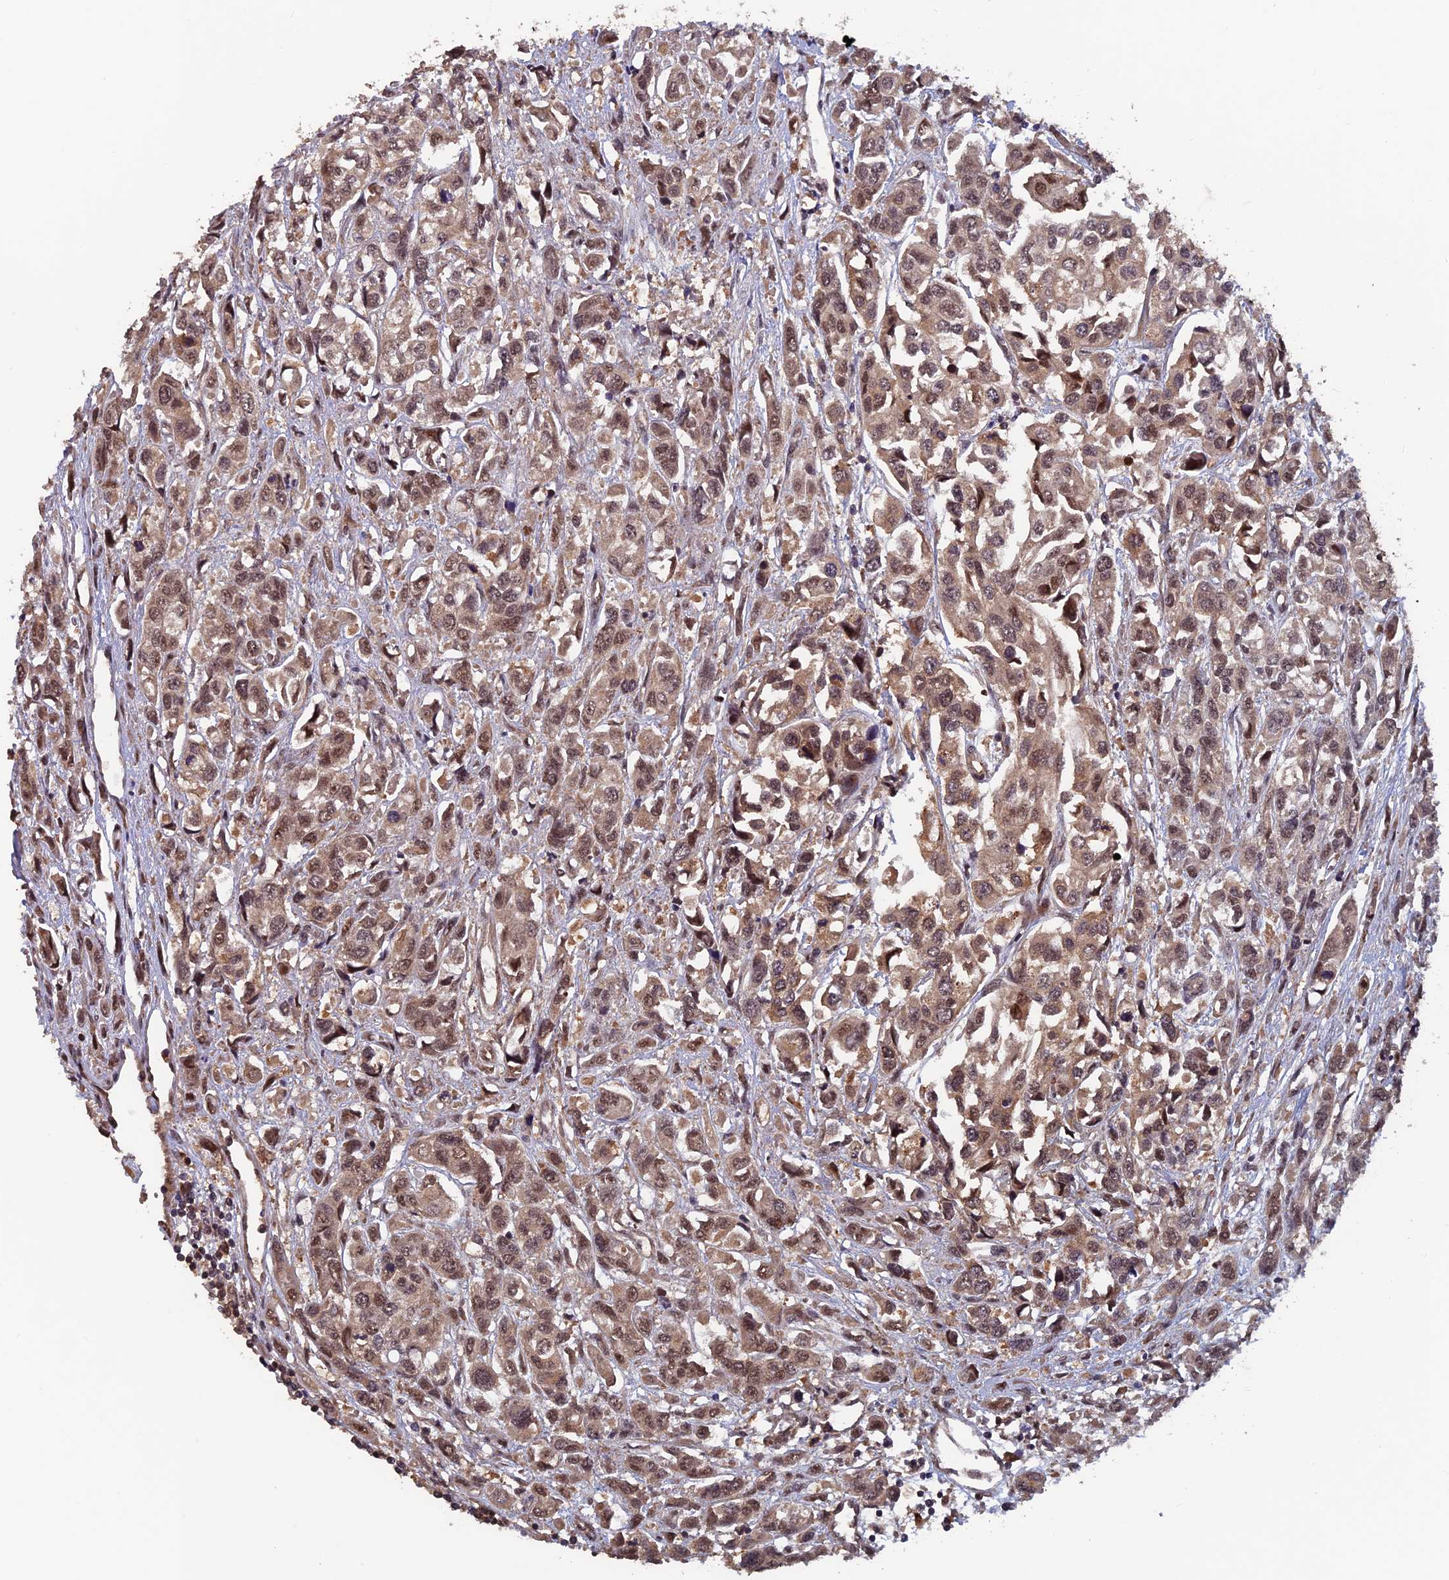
{"staining": {"intensity": "moderate", "quantity": ">75%", "location": "cytoplasmic/membranous,nuclear"}, "tissue": "urothelial cancer", "cell_type": "Tumor cells", "image_type": "cancer", "snomed": [{"axis": "morphology", "description": "Urothelial carcinoma, High grade"}, {"axis": "topography", "description": "Urinary bladder"}], "caption": "This micrograph exhibits immunohistochemistry (IHC) staining of high-grade urothelial carcinoma, with medium moderate cytoplasmic/membranous and nuclear staining in about >75% of tumor cells.", "gene": "FAM53C", "patient": {"sex": "male", "age": 67}}